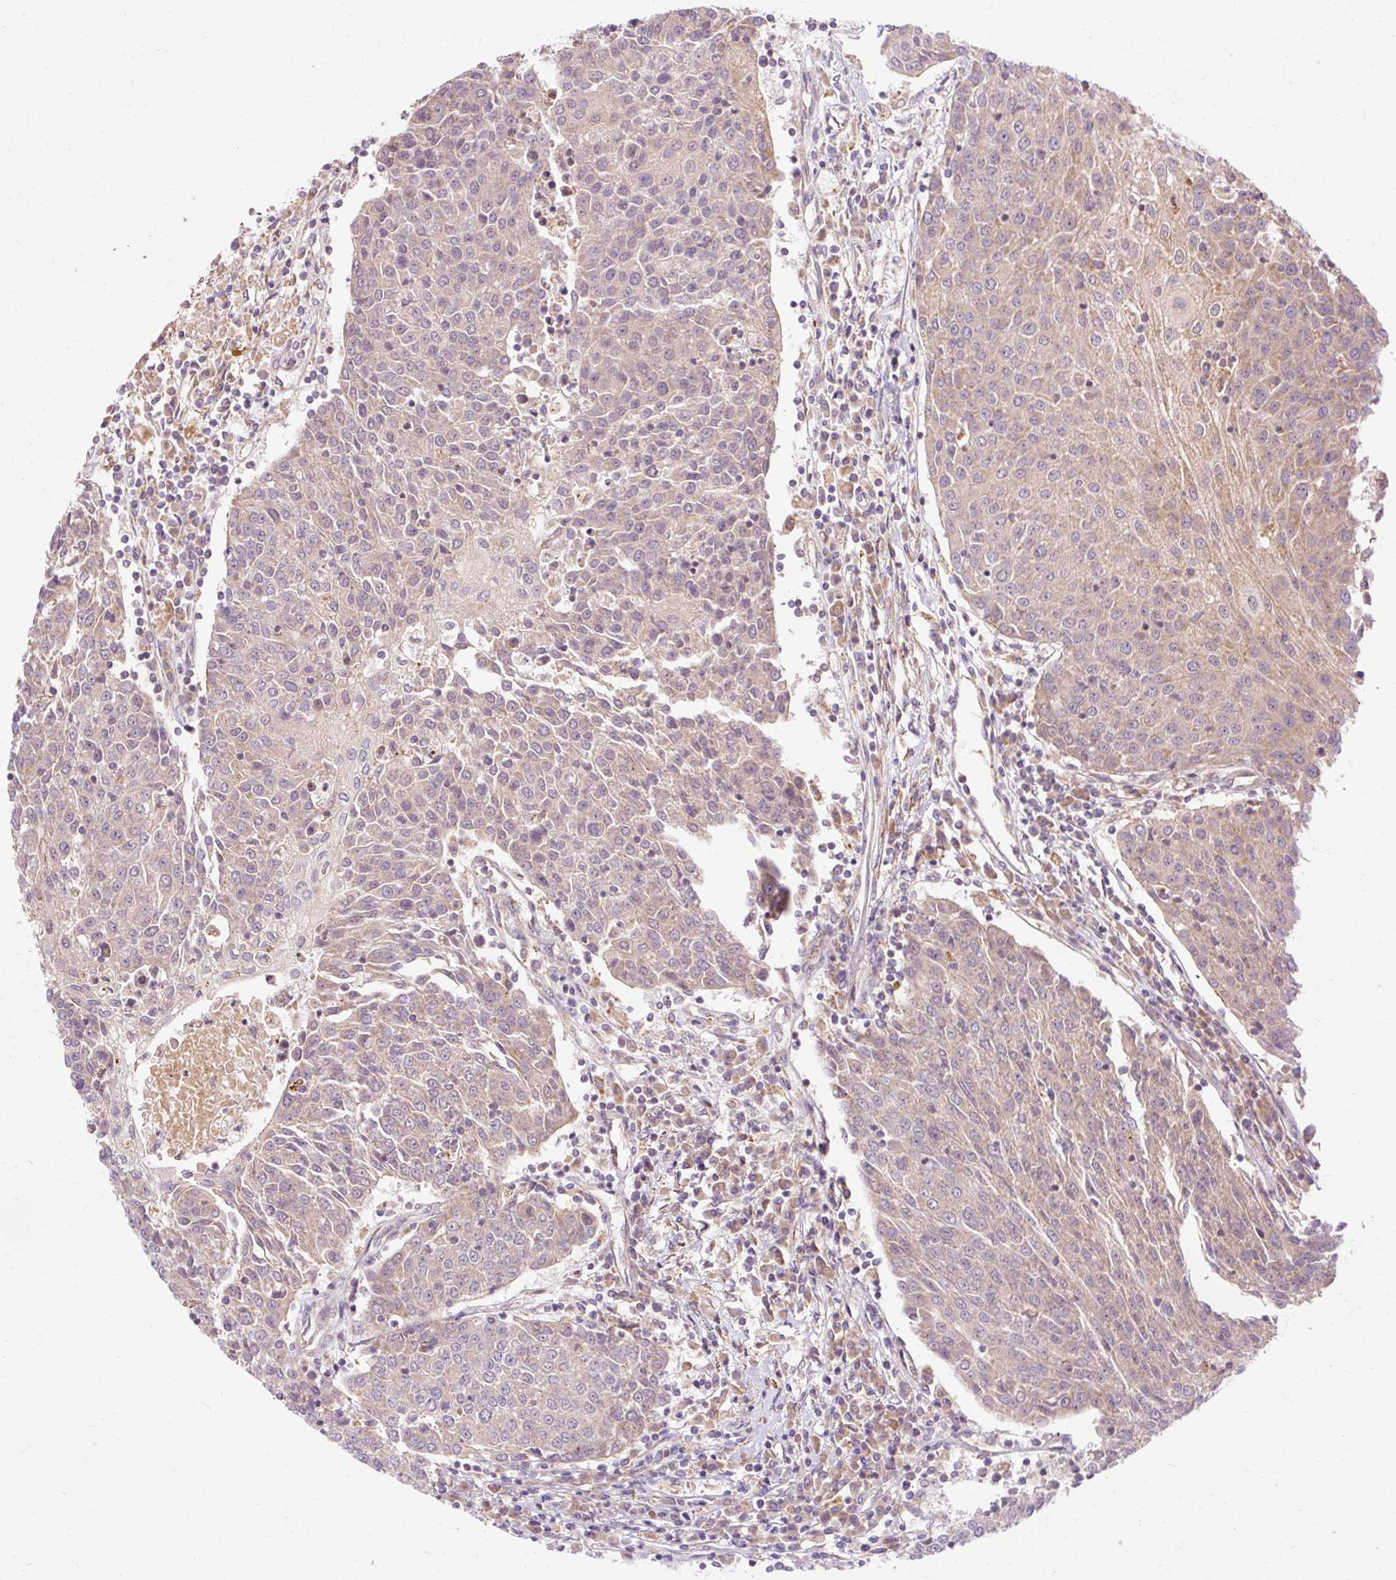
{"staining": {"intensity": "weak", "quantity": "<25%", "location": "cytoplasmic/membranous"}, "tissue": "urothelial cancer", "cell_type": "Tumor cells", "image_type": "cancer", "snomed": [{"axis": "morphology", "description": "Urothelial carcinoma, High grade"}, {"axis": "topography", "description": "Urinary bladder"}], "caption": "The immunohistochemistry (IHC) photomicrograph has no significant positivity in tumor cells of urothelial cancer tissue.", "gene": "RIPOR3", "patient": {"sex": "female", "age": 85}}